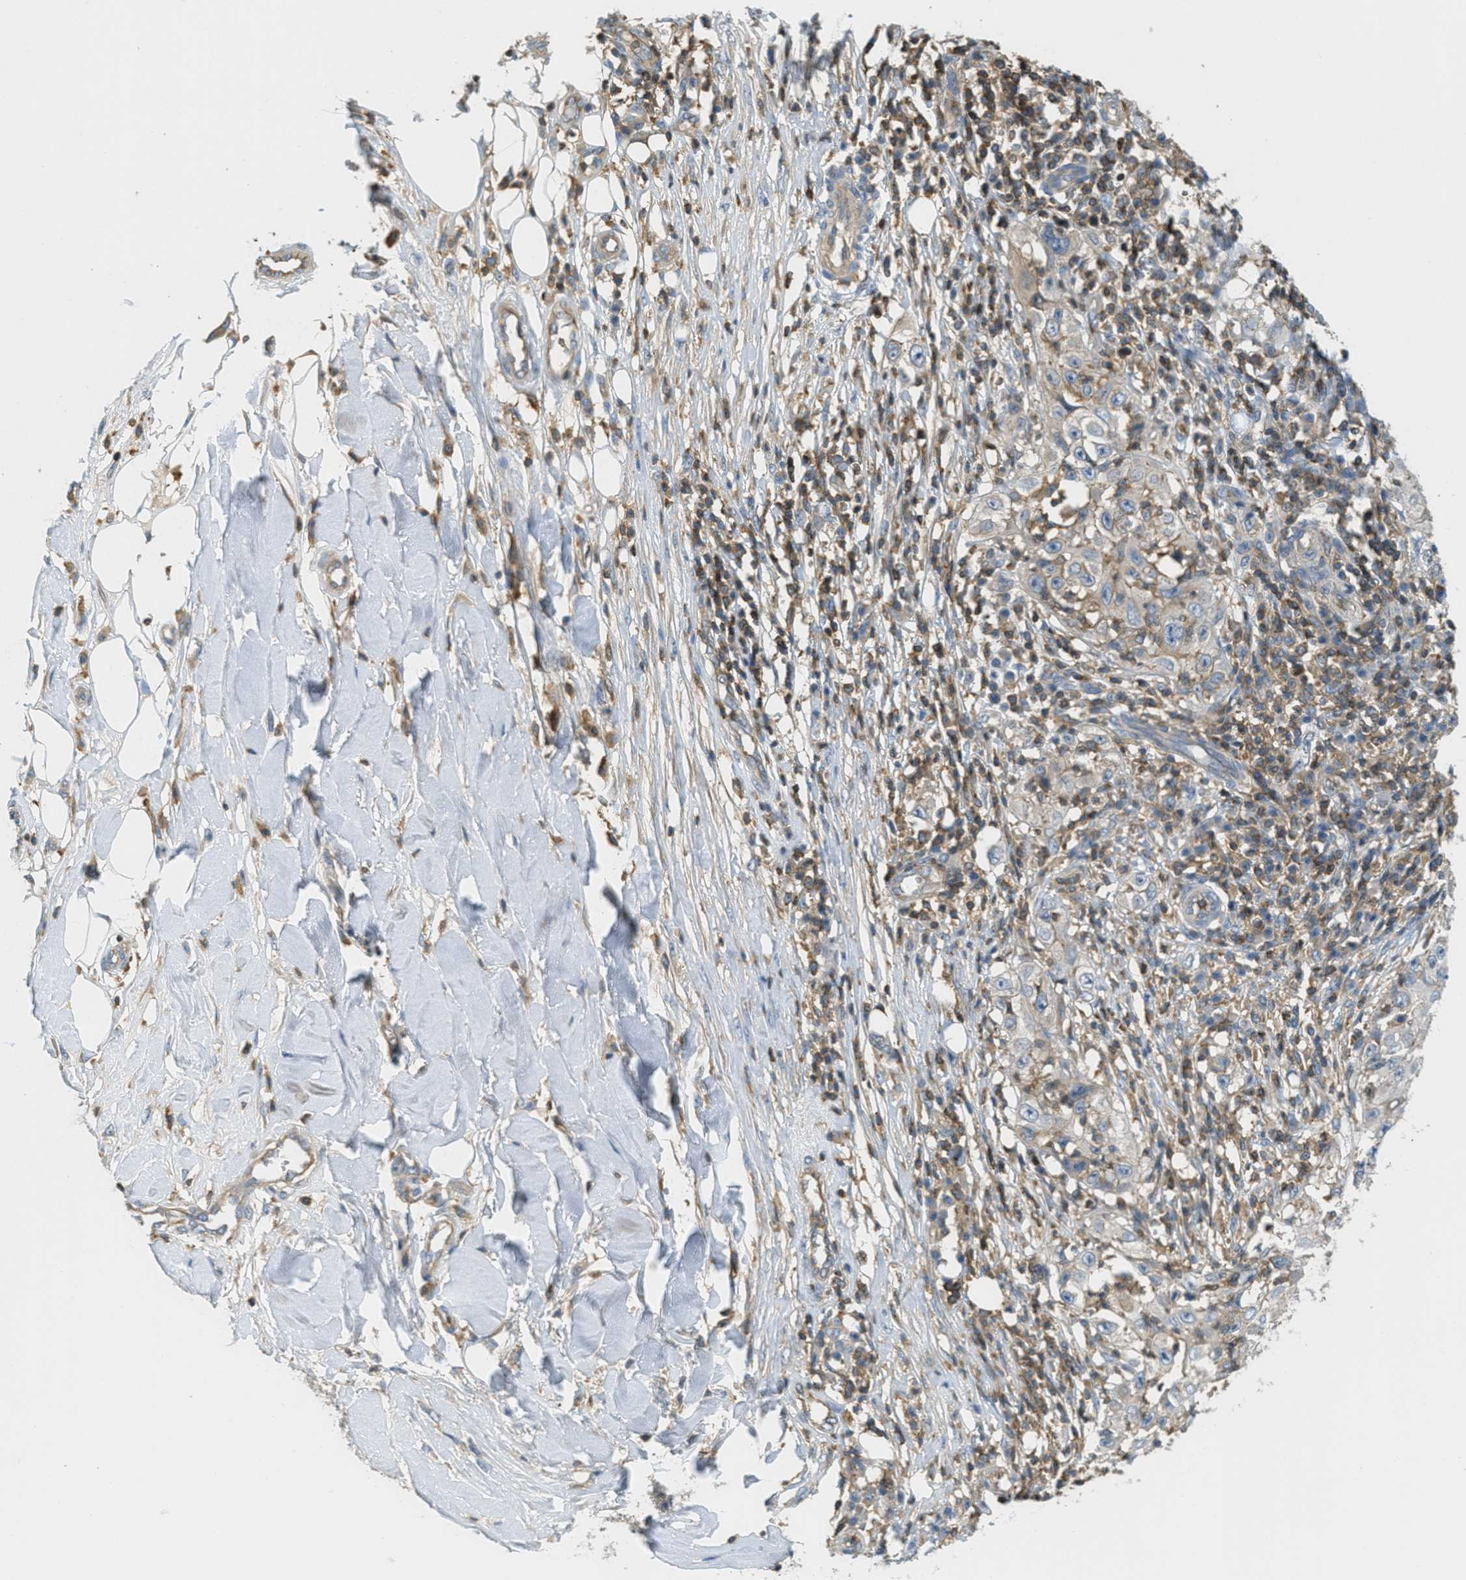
{"staining": {"intensity": "weak", "quantity": "<25%", "location": "cytoplasmic/membranous"}, "tissue": "skin cancer", "cell_type": "Tumor cells", "image_type": "cancer", "snomed": [{"axis": "morphology", "description": "Squamous cell carcinoma, NOS"}, {"axis": "topography", "description": "Skin"}], "caption": "The immunohistochemistry histopathology image has no significant staining in tumor cells of skin squamous cell carcinoma tissue.", "gene": "GRIK2", "patient": {"sex": "male", "age": 86}}